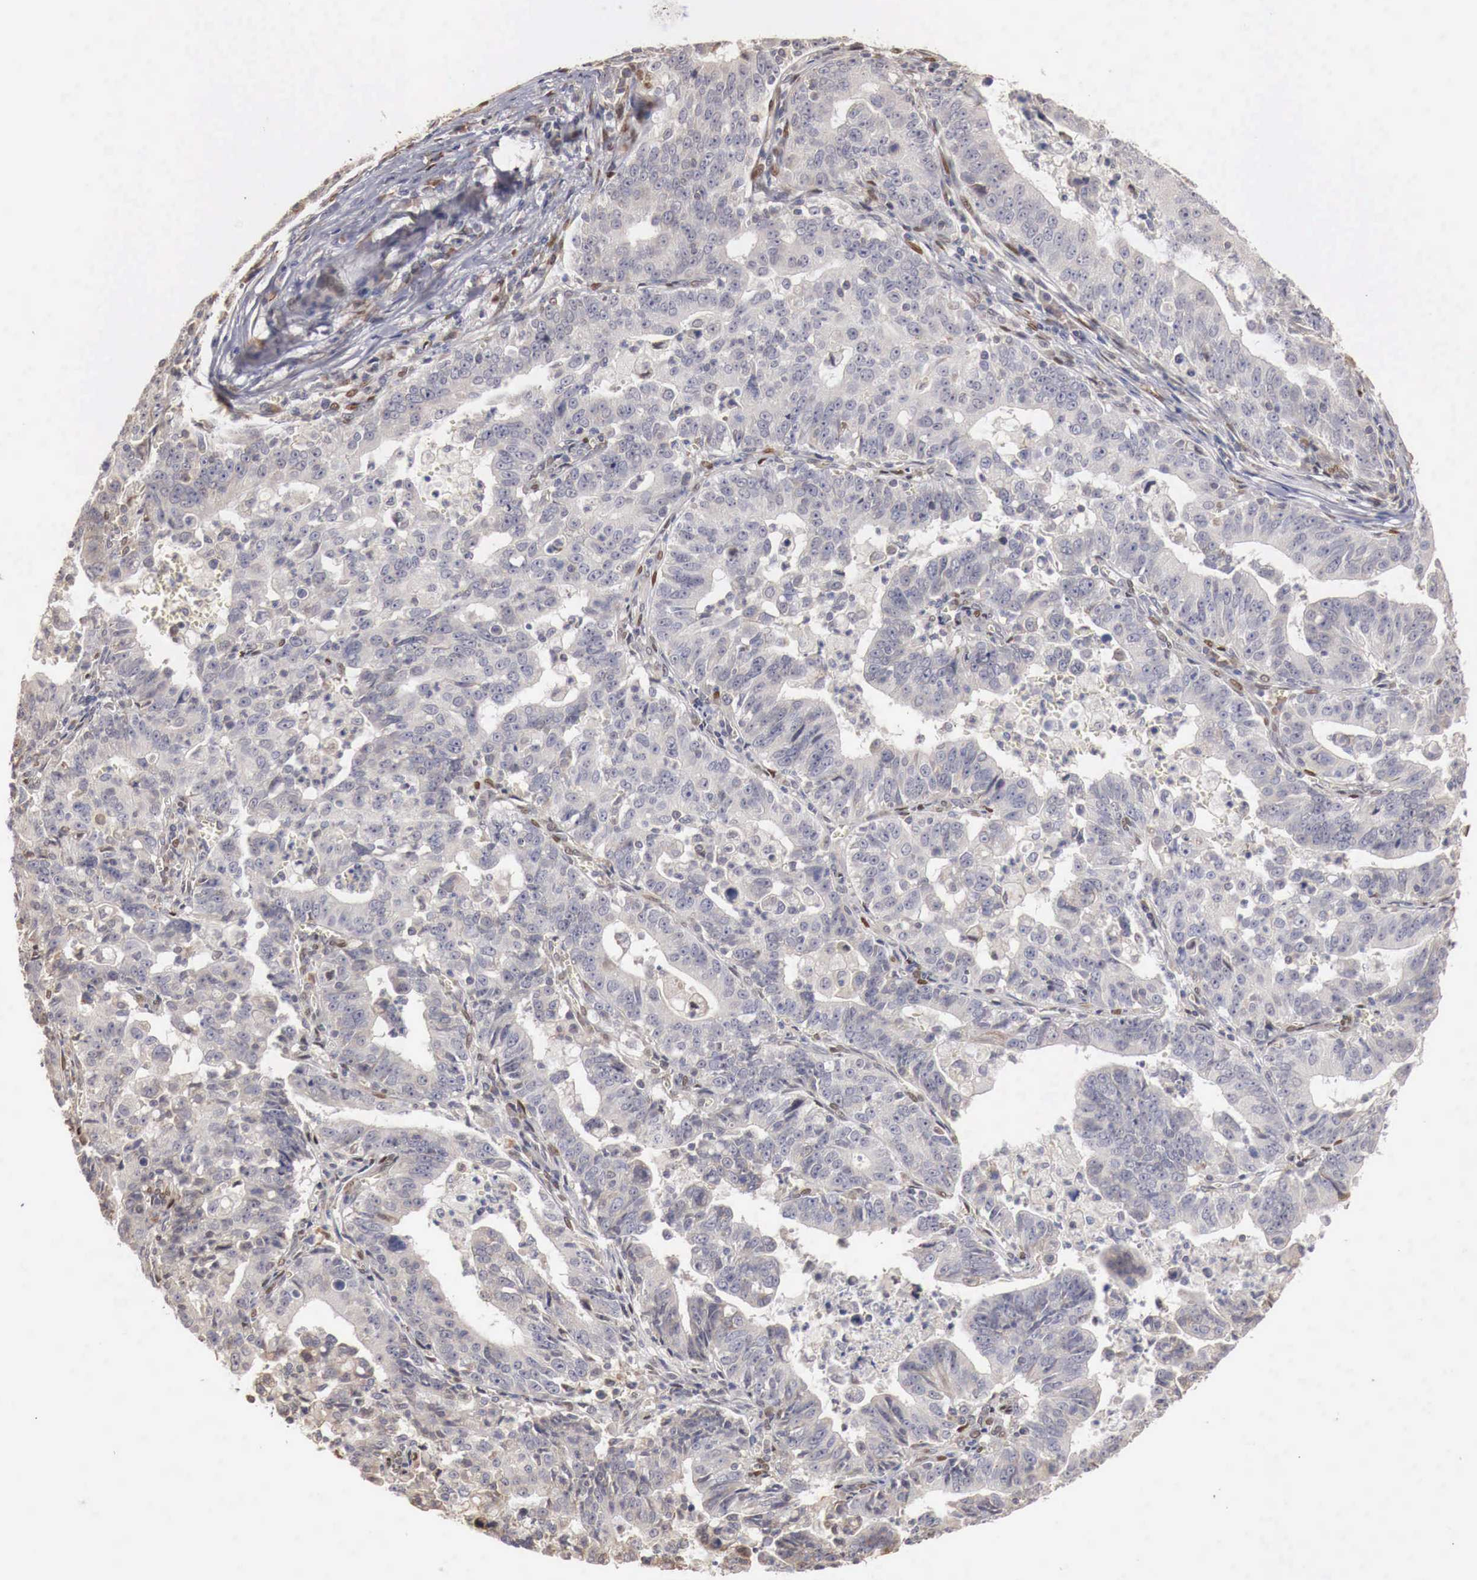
{"staining": {"intensity": "negative", "quantity": "none", "location": "none"}, "tissue": "stomach cancer", "cell_type": "Tumor cells", "image_type": "cancer", "snomed": [{"axis": "morphology", "description": "Adenocarcinoma, NOS"}, {"axis": "topography", "description": "Stomach, upper"}], "caption": "Human adenocarcinoma (stomach) stained for a protein using immunohistochemistry demonstrates no expression in tumor cells.", "gene": "KHDRBS2", "patient": {"sex": "female", "age": 50}}